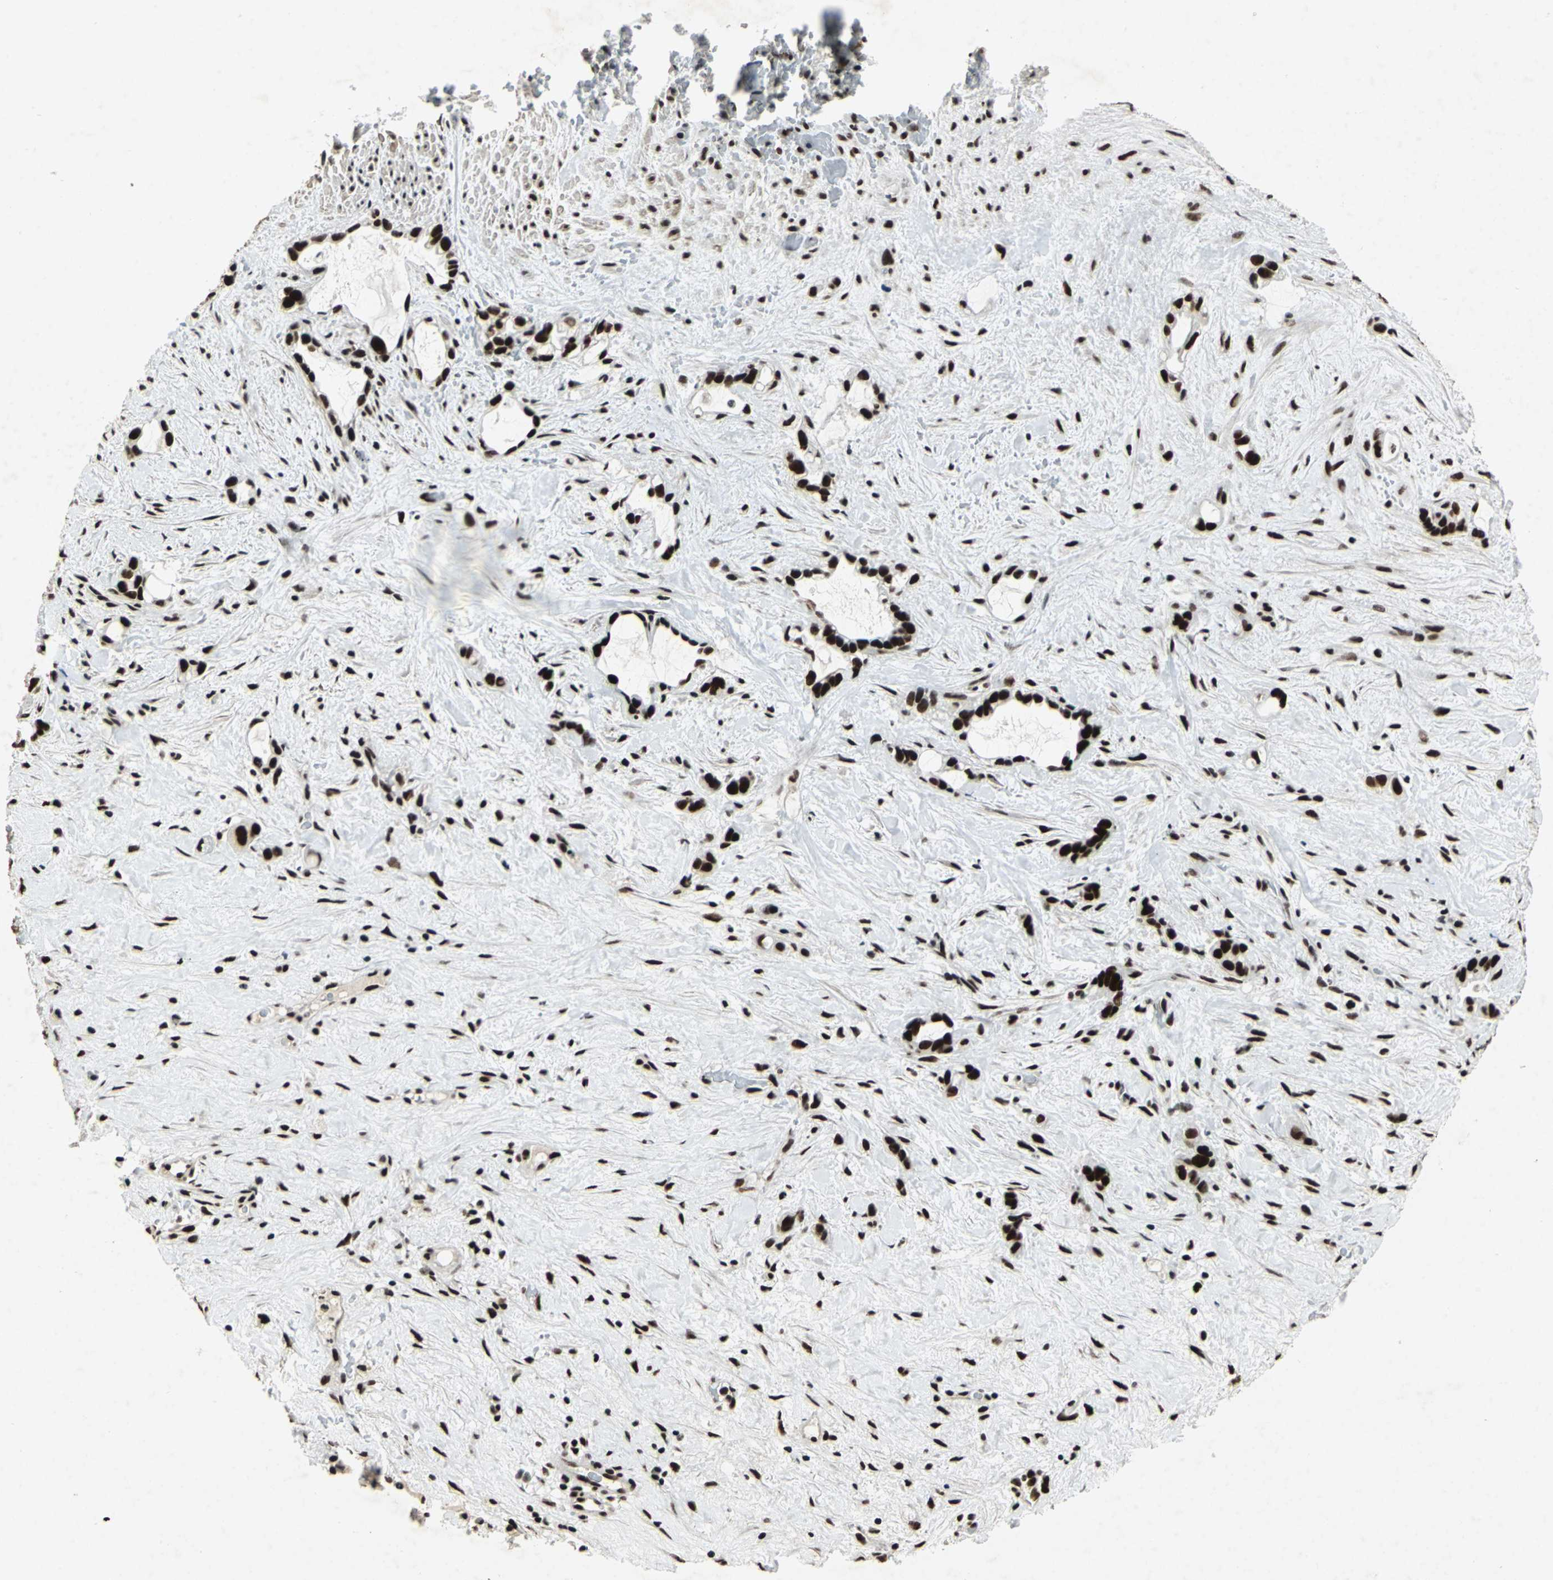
{"staining": {"intensity": "strong", "quantity": ">75%", "location": "nuclear"}, "tissue": "liver cancer", "cell_type": "Tumor cells", "image_type": "cancer", "snomed": [{"axis": "morphology", "description": "Cholangiocarcinoma"}, {"axis": "topography", "description": "Liver"}], "caption": "The photomicrograph exhibits staining of liver cholangiocarcinoma, revealing strong nuclear protein expression (brown color) within tumor cells. (brown staining indicates protein expression, while blue staining denotes nuclei).", "gene": "UBTF", "patient": {"sex": "female", "age": 65}}